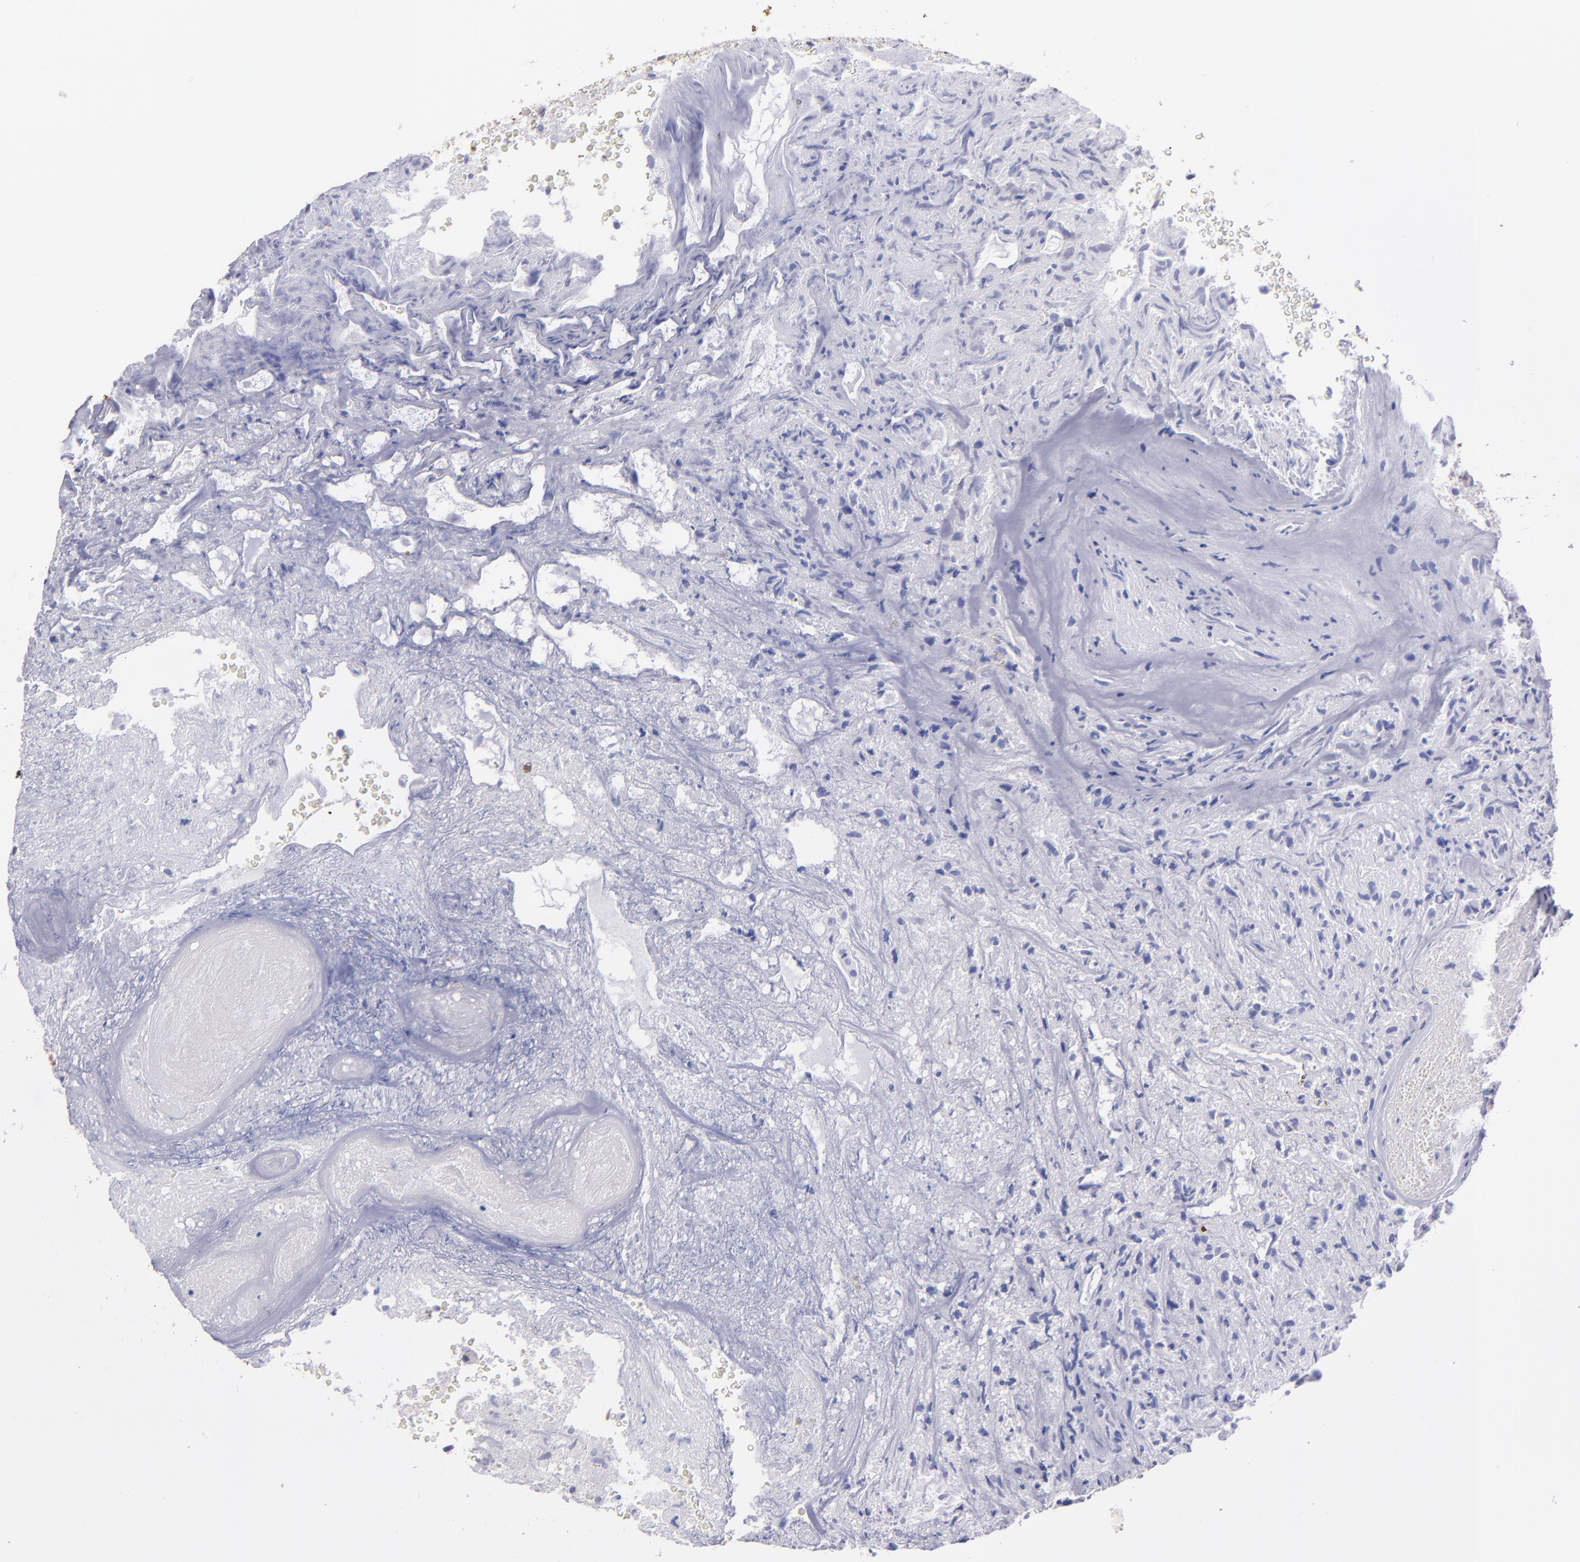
{"staining": {"intensity": "negative", "quantity": "none", "location": "none"}, "tissue": "glioma", "cell_type": "Tumor cells", "image_type": "cancer", "snomed": [{"axis": "morphology", "description": "Normal tissue, NOS"}, {"axis": "morphology", "description": "Glioma, malignant, High grade"}, {"axis": "topography", "description": "Cerebral cortex"}], "caption": "Tumor cells are negative for protein expression in human glioma. The staining was performed using DAB (3,3'-diaminobenzidine) to visualize the protein expression in brown, while the nuclei were stained in blue with hematoxylin (Magnification: 20x).", "gene": "TG", "patient": {"sex": "male", "age": 75}}